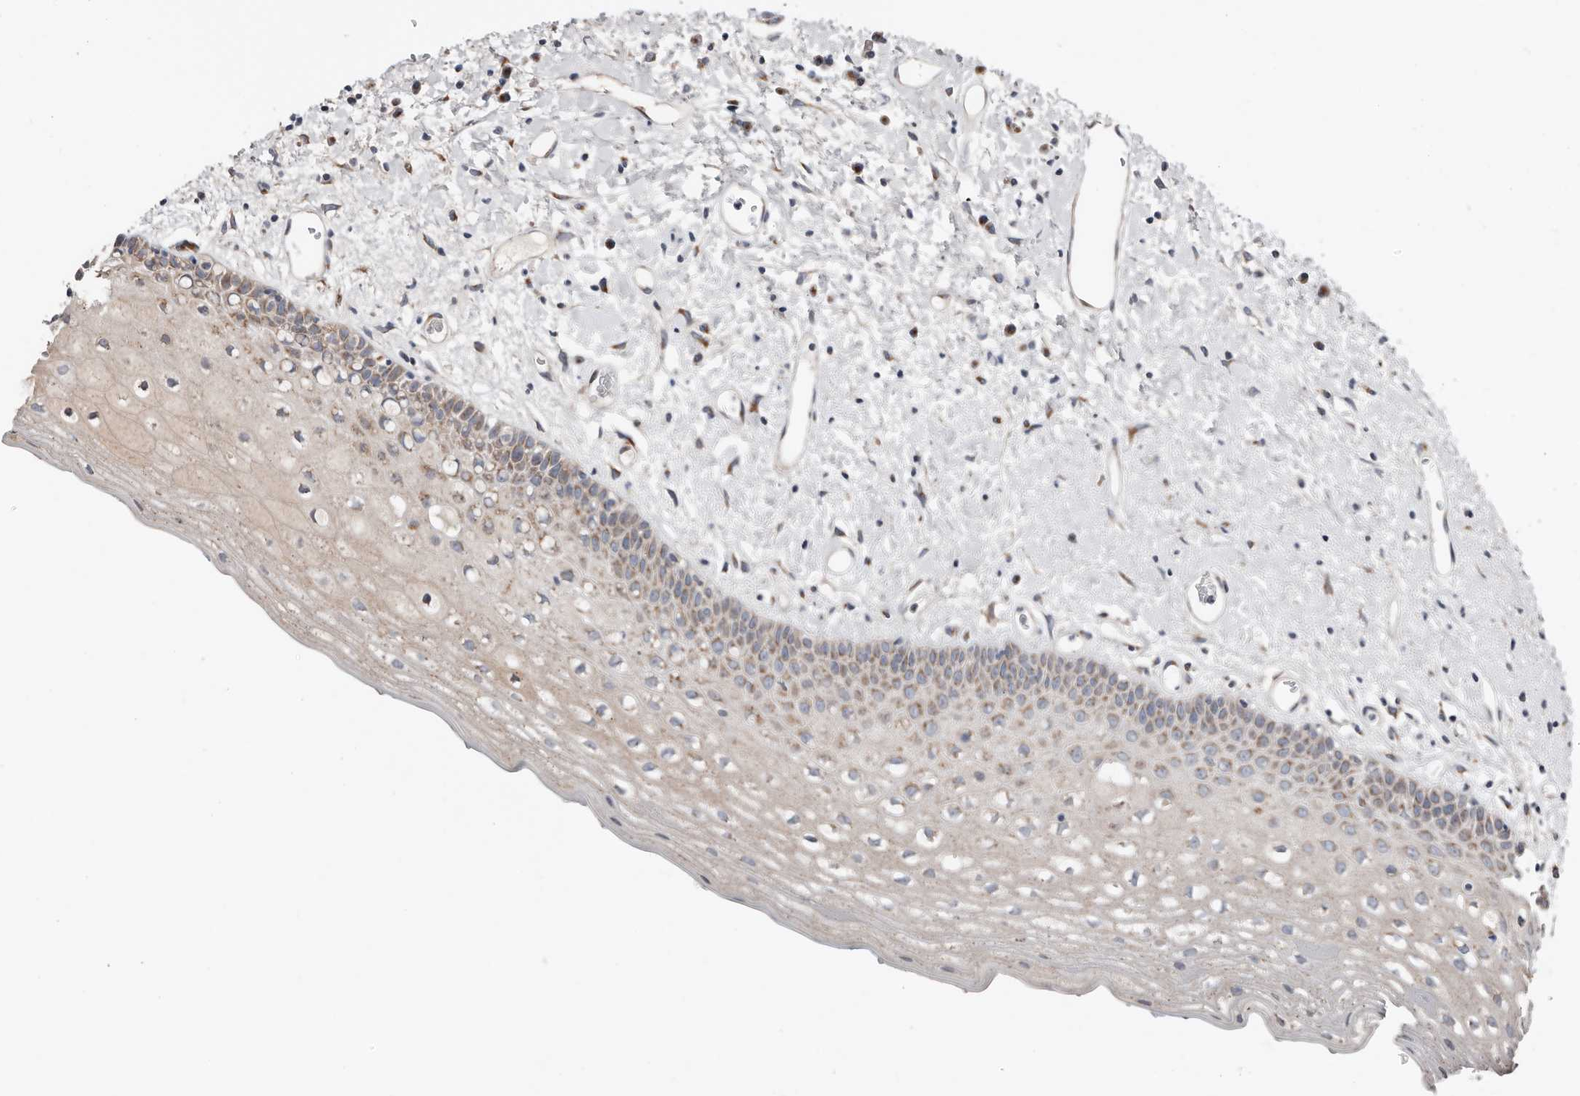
{"staining": {"intensity": "moderate", "quantity": ">75%", "location": "cytoplasmic/membranous"}, "tissue": "oral mucosa", "cell_type": "Squamous epithelial cells", "image_type": "normal", "snomed": [{"axis": "morphology", "description": "Normal tissue, NOS"}, {"axis": "topography", "description": "Oral tissue"}], "caption": "Immunohistochemistry photomicrograph of normal oral mucosa stained for a protein (brown), which reveals medium levels of moderate cytoplasmic/membranous staining in approximately >75% of squamous epithelial cells.", "gene": "COG1", "patient": {"sex": "female", "age": 76}}